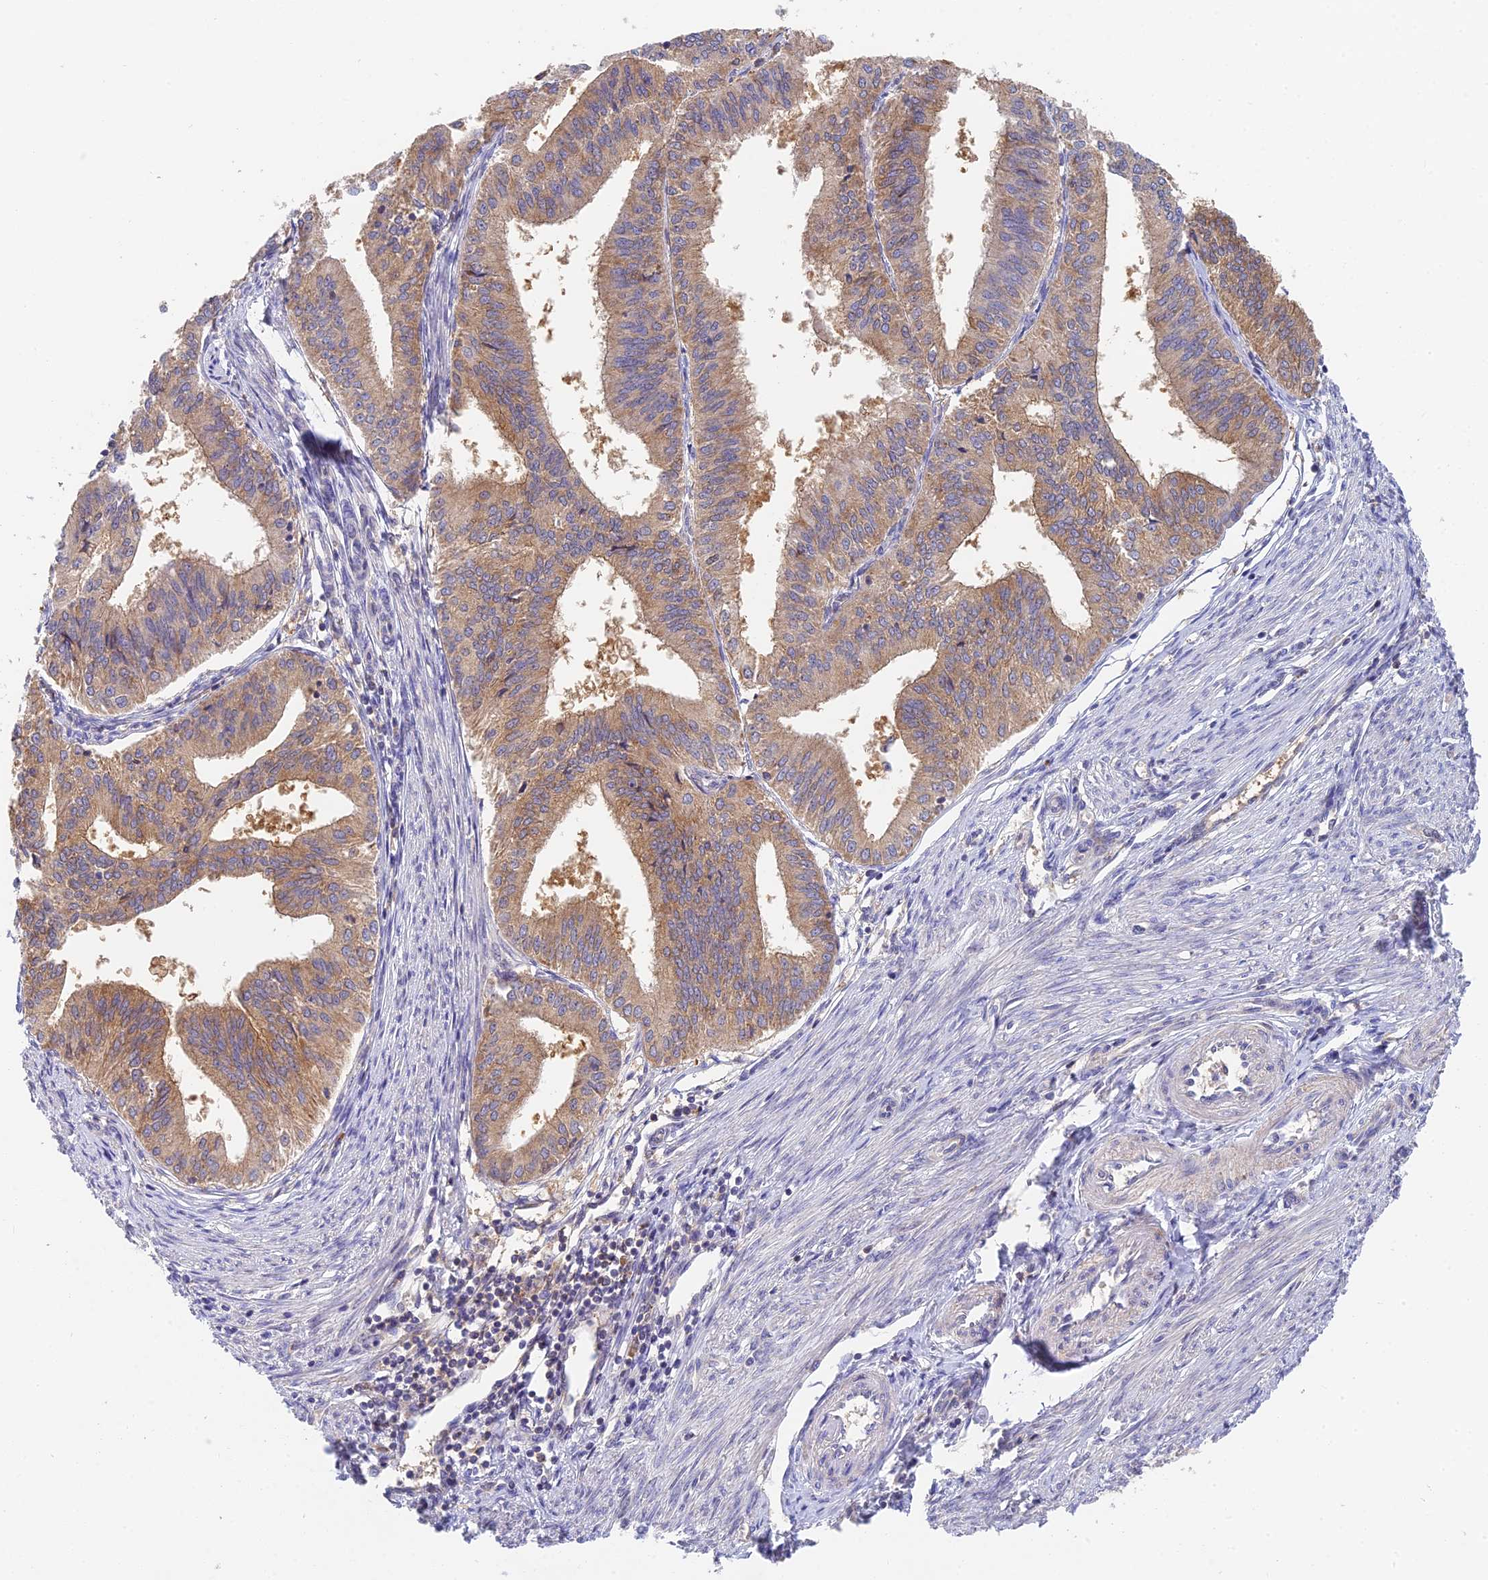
{"staining": {"intensity": "weak", "quantity": ">75%", "location": "cytoplasmic/membranous"}, "tissue": "endometrial cancer", "cell_type": "Tumor cells", "image_type": "cancer", "snomed": [{"axis": "morphology", "description": "Adenocarcinoma, NOS"}, {"axis": "topography", "description": "Endometrium"}], "caption": "This is an image of IHC staining of adenocarcinoma (endometrial), which shows weak expression in the cytoplasmic/membranous of tumor cells.", "gene": "IPO5", "patient": {"sex": "female", "age": 50}}